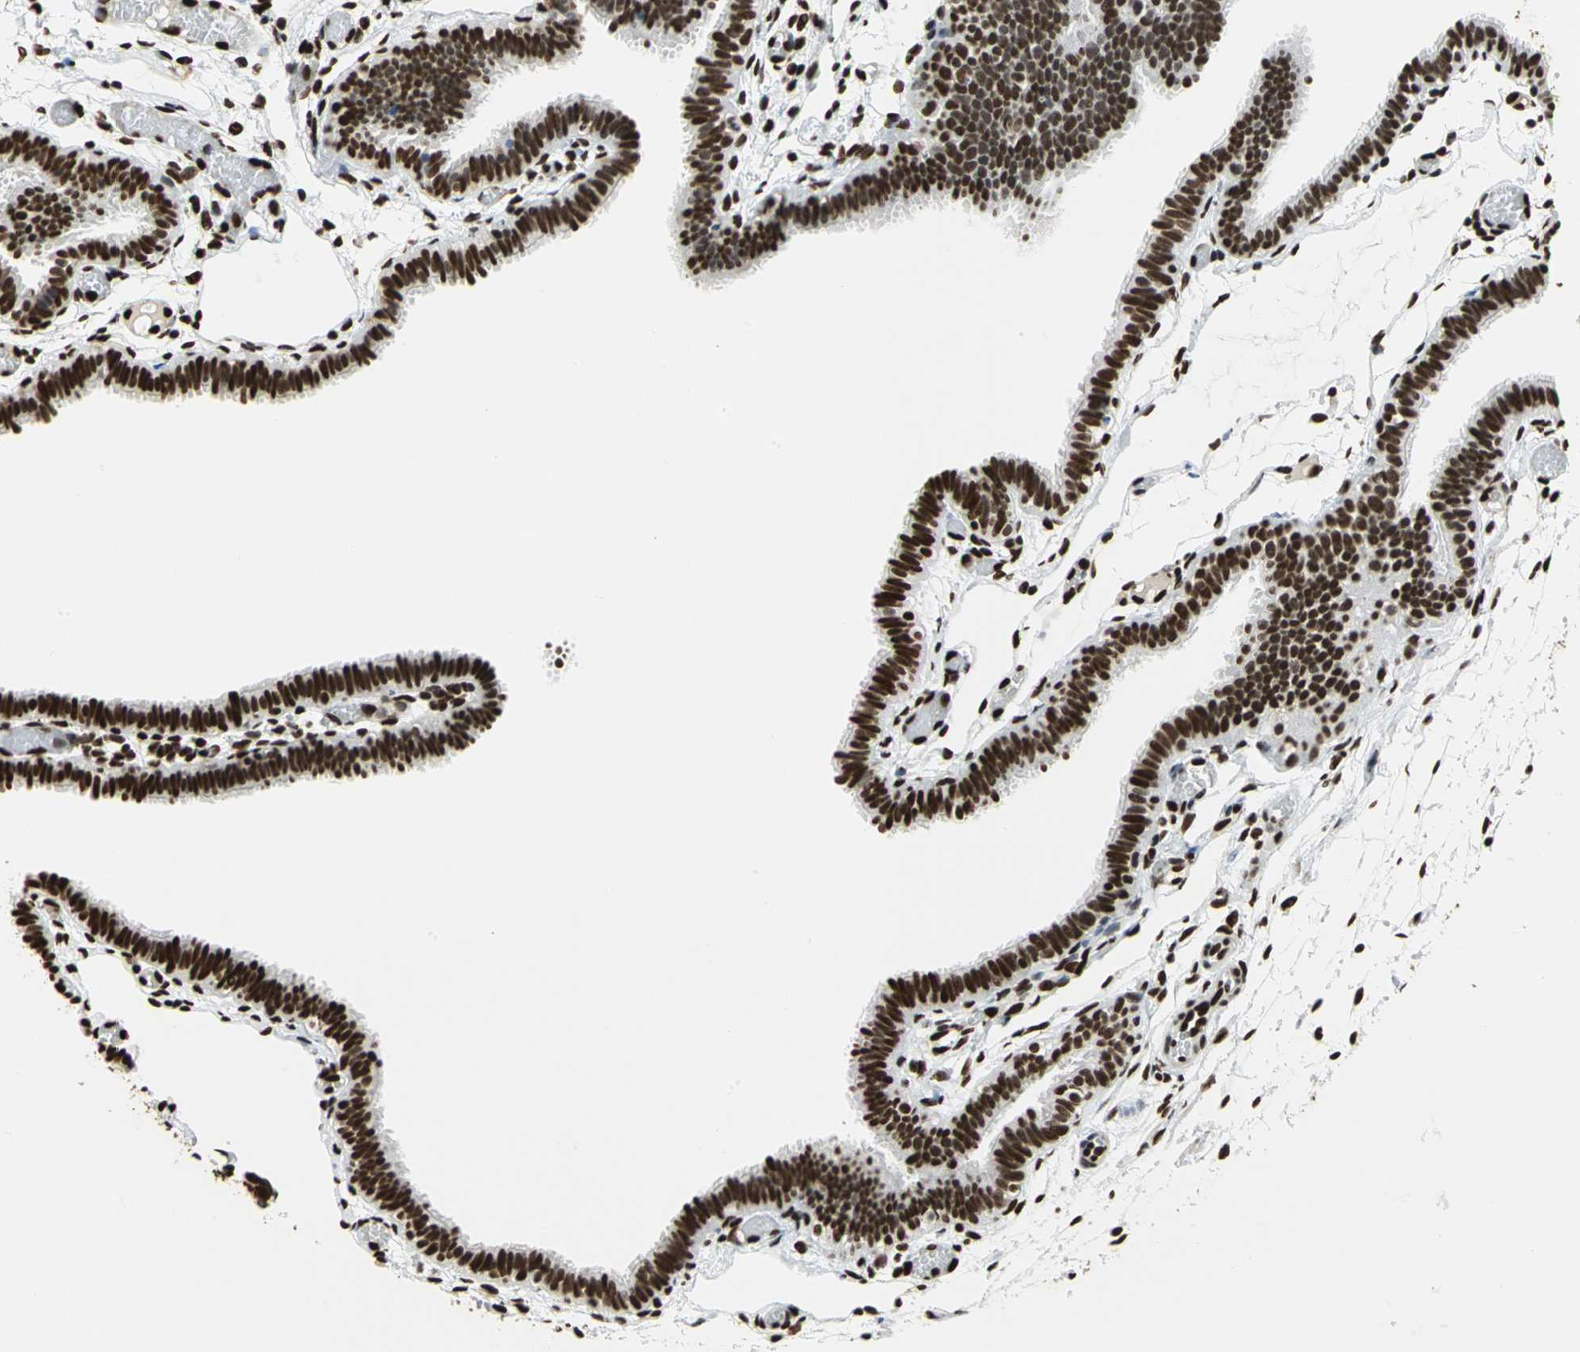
{"staining": {"intensity": "strong", "quantity": ">75%", "location": "nuclear"}, "tissue": "fallopian tube", "cell_type": "Glandular cells", "image_type": "normal", "snomed": [{"axis": "morphology", "description": "Normal tissue, NOS"}, {"axis": "topography", "description": "Fallopian tube"}], "caption": "Immunohistochemical staining of benign human fallopian tube demonstrates >75% levels of strong nuclear protein expression in approximately >75% of glandular cells. (Brightfield microscopy of DAB IHC at high magnification).", "gene": "HMGB1", "patient": {"sex": "female", "age": 29}}